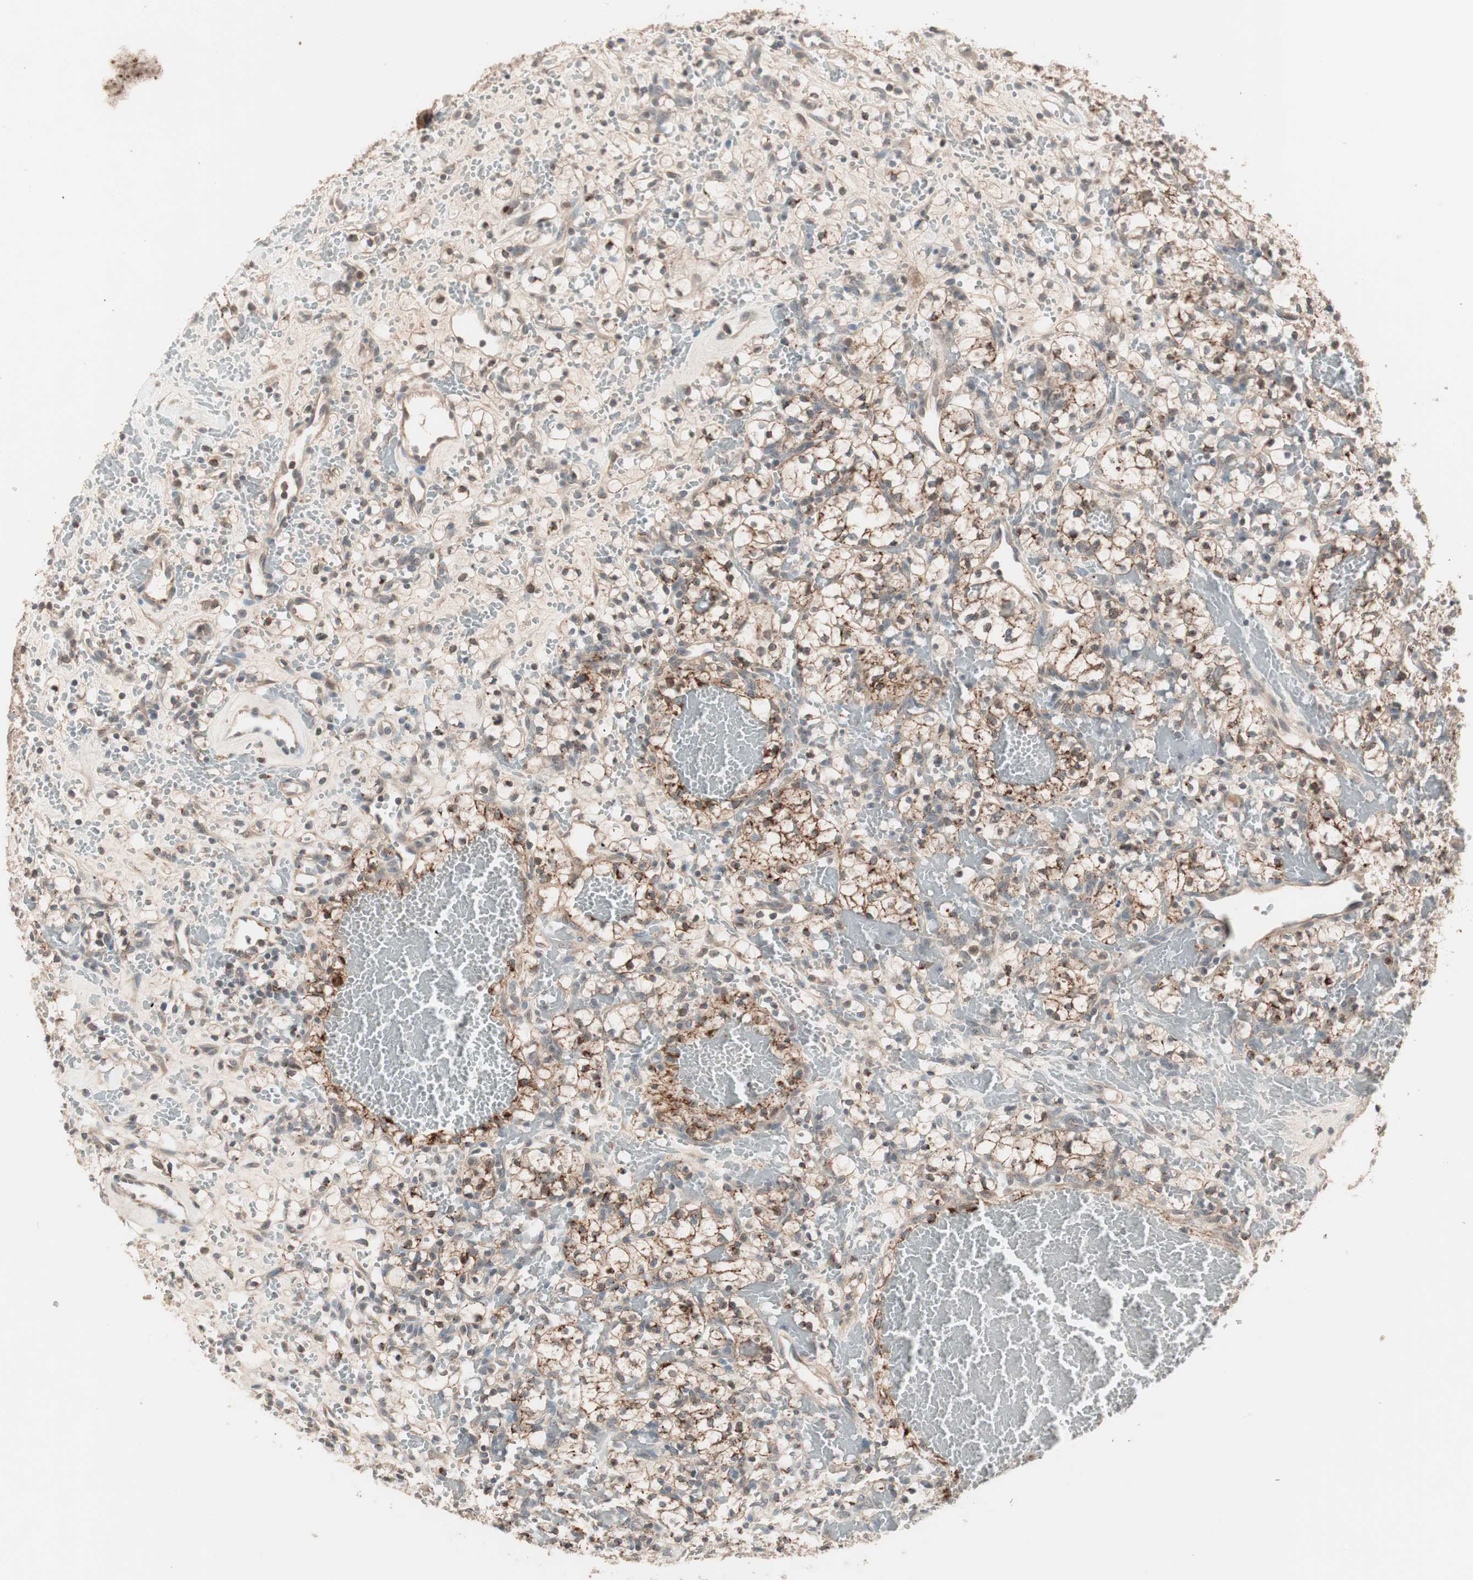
{"staining": {"intensity": "moderate", "quantity": ">75%", "location": "cytoplasmic/membranous"}, "tissue": "renal cancer", "cell_type": "Tumor cells", "image_type": "cancer", "snomed": [{"axis": "morphology", "description": "Adenocarcinoma, NOS"}, {"axis": "topography", "description": "Kidney"}], "caption": "Protein expression analysis of renal cancer (adenocarcinoma) reveals moderate cytoplasmic/membranous staining in approximately >75% of tumor cells. Immunohistochemistry (ihc) stains the protein of interest in brown and the nuclei are stained blue.", "gene": "NFRKB", "patient": {"sex": "female", "age": 60}}